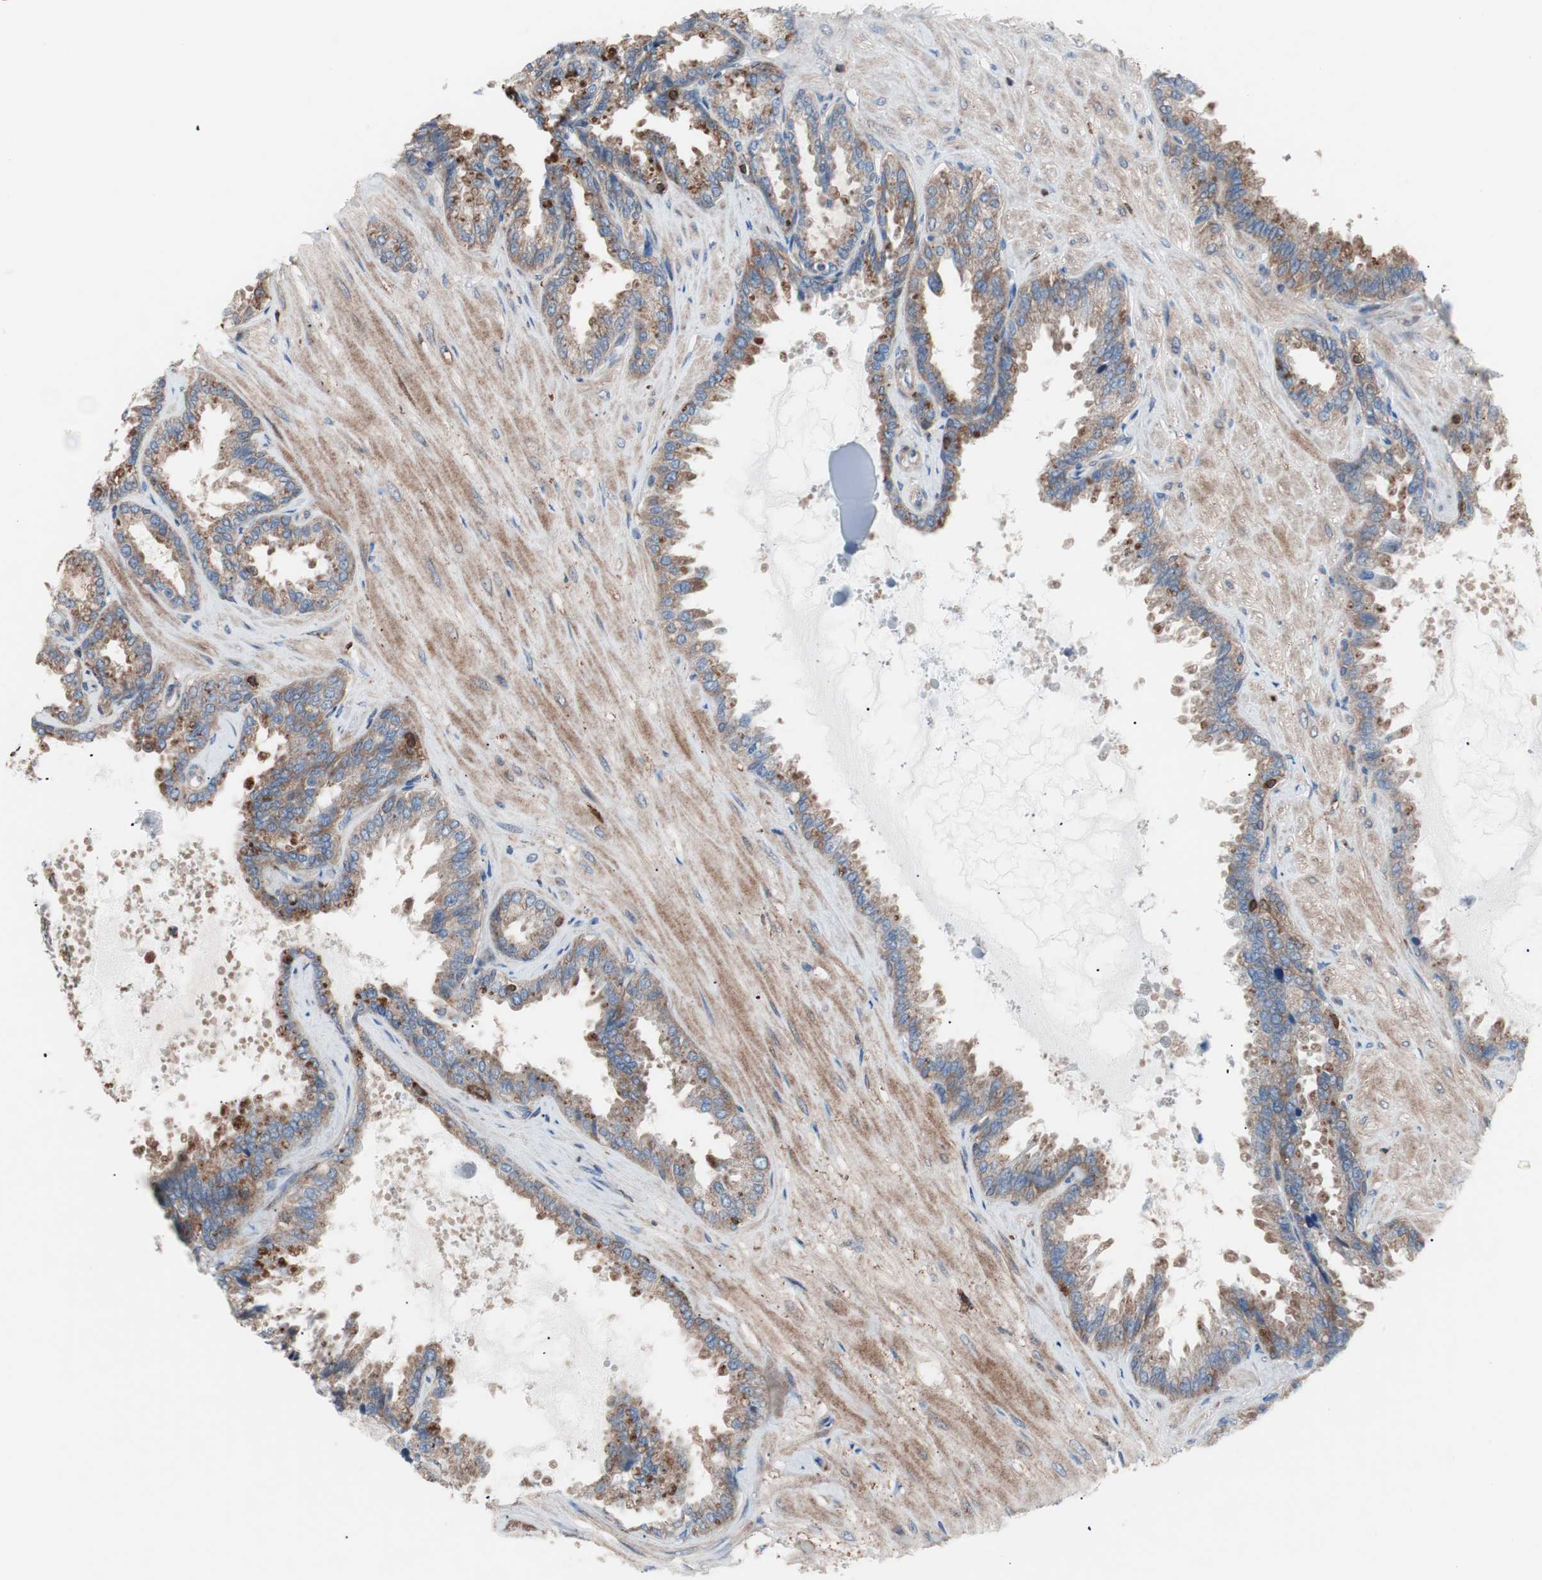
{"staining": {"intensity": "moderate", "quantity": ">75%", "location": "cytoplasmic/membranous"}, "tissue": "seminal vesicle", "cell_type": "Glandular cells", "image_type": "normal", "snomed": [{"axis": "morphology", "description": "Normal tissue, NOS"}, {"axis": "topography", "description": "Seminal veicle"}], "caption": "An immunohistochemistry micrograph of unremarkable tissue is shown. Protein staining in brown shows moderate cytoplasmic/membranous positivity in seminal vesicle within glandular cells.", "gene": "PIK3R1", "patient": {"sex": "male", "age": 46}}